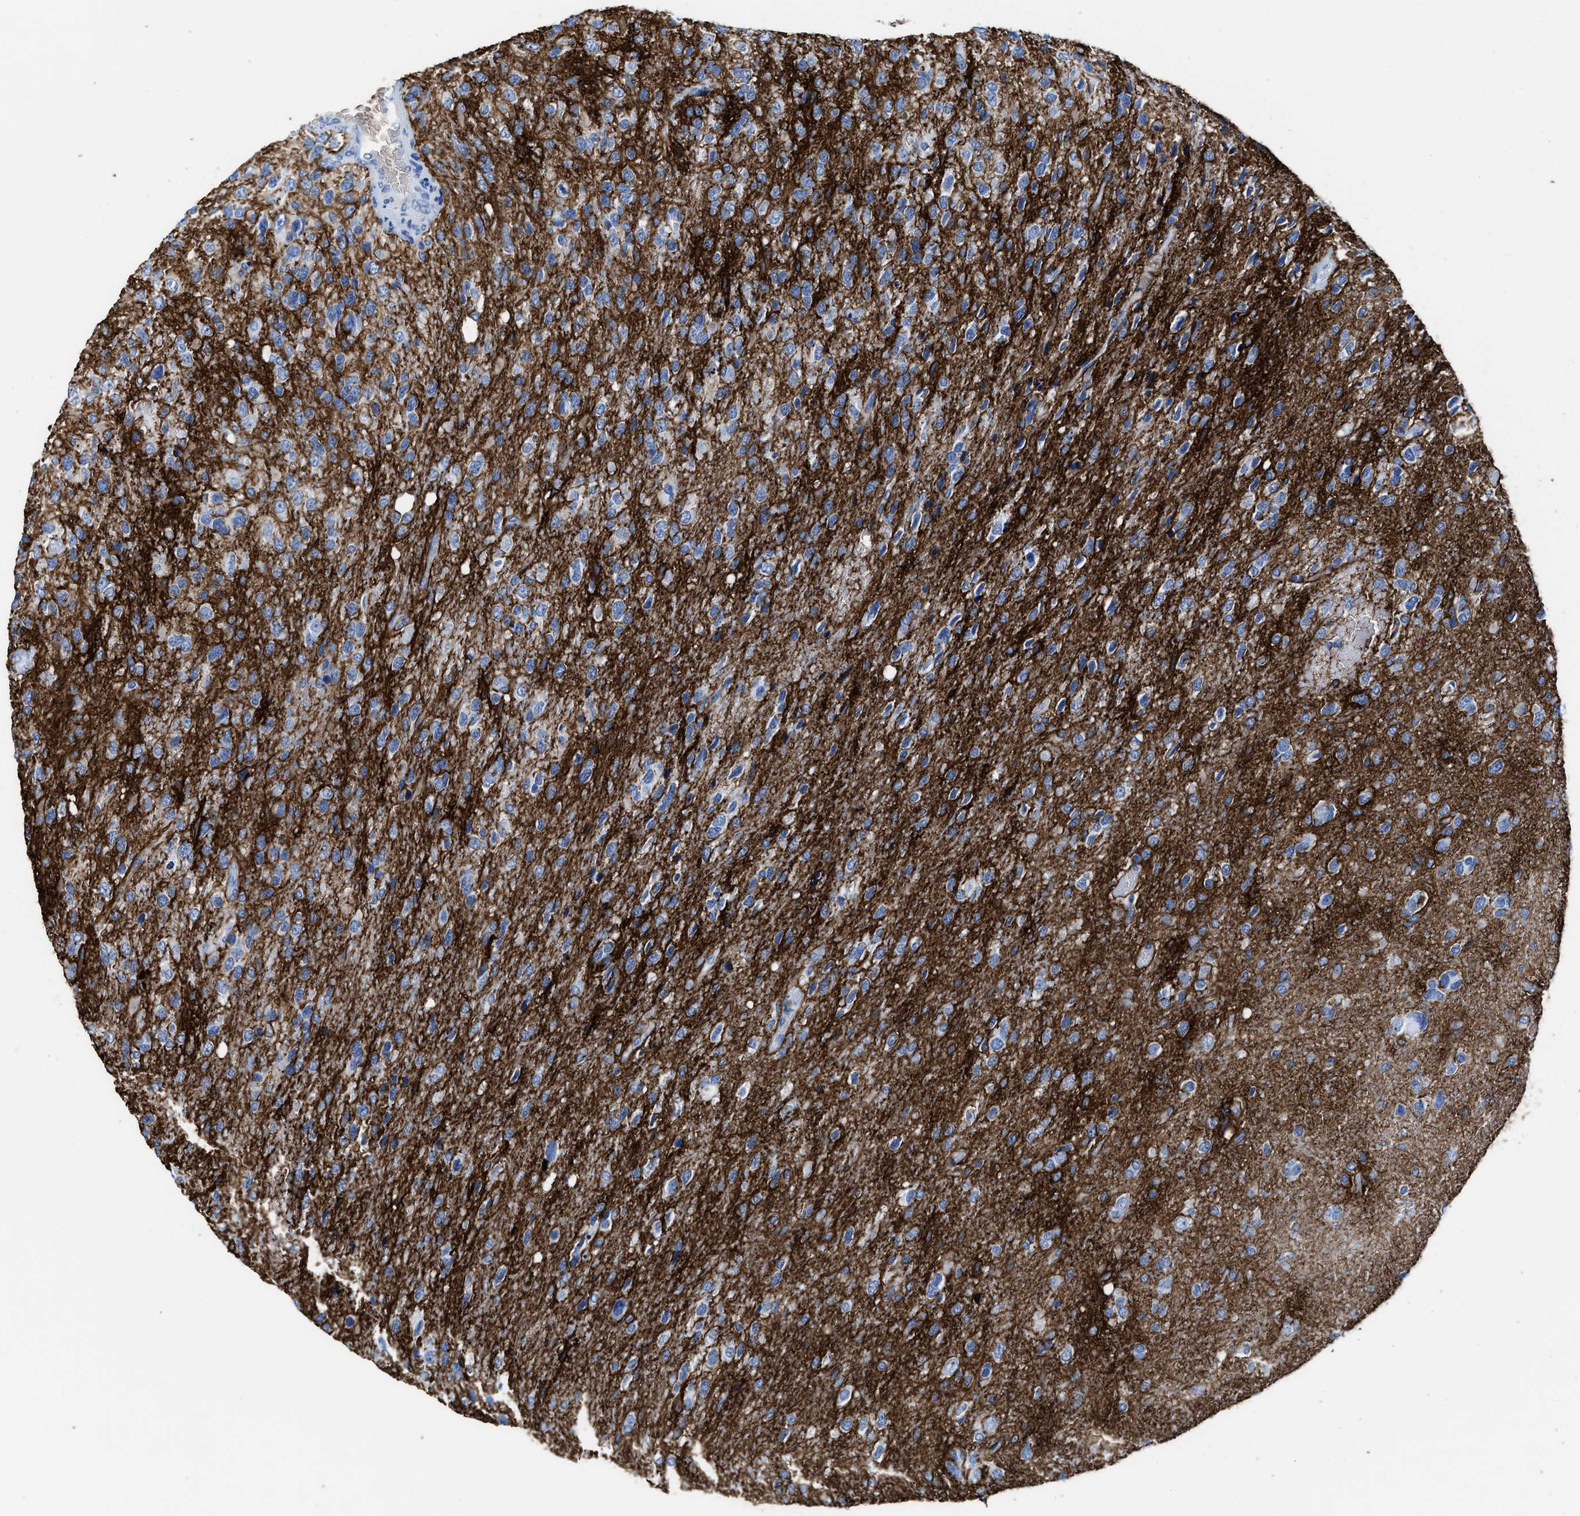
{"staining": {"intensity": "negative", "quantity": "none", "location": "none"}, "tissue": "glioma", "cell_type": "Tumor cells", "image_type": "cancer", "snomed": [{"axis": "morphology", "description": "Glioma, malignant, High grade"}, {"axis": "topography", "description": "Brain"}], "caption": "IHC of human malignant glioma (high-grade) shows no staining in tumor cells. The staining is performed using DAB brown chromogen with nuclei counter-stained in using hematoxylin.", "gene": "AQP1", "patient": {"sex": "female", "age": 58}}